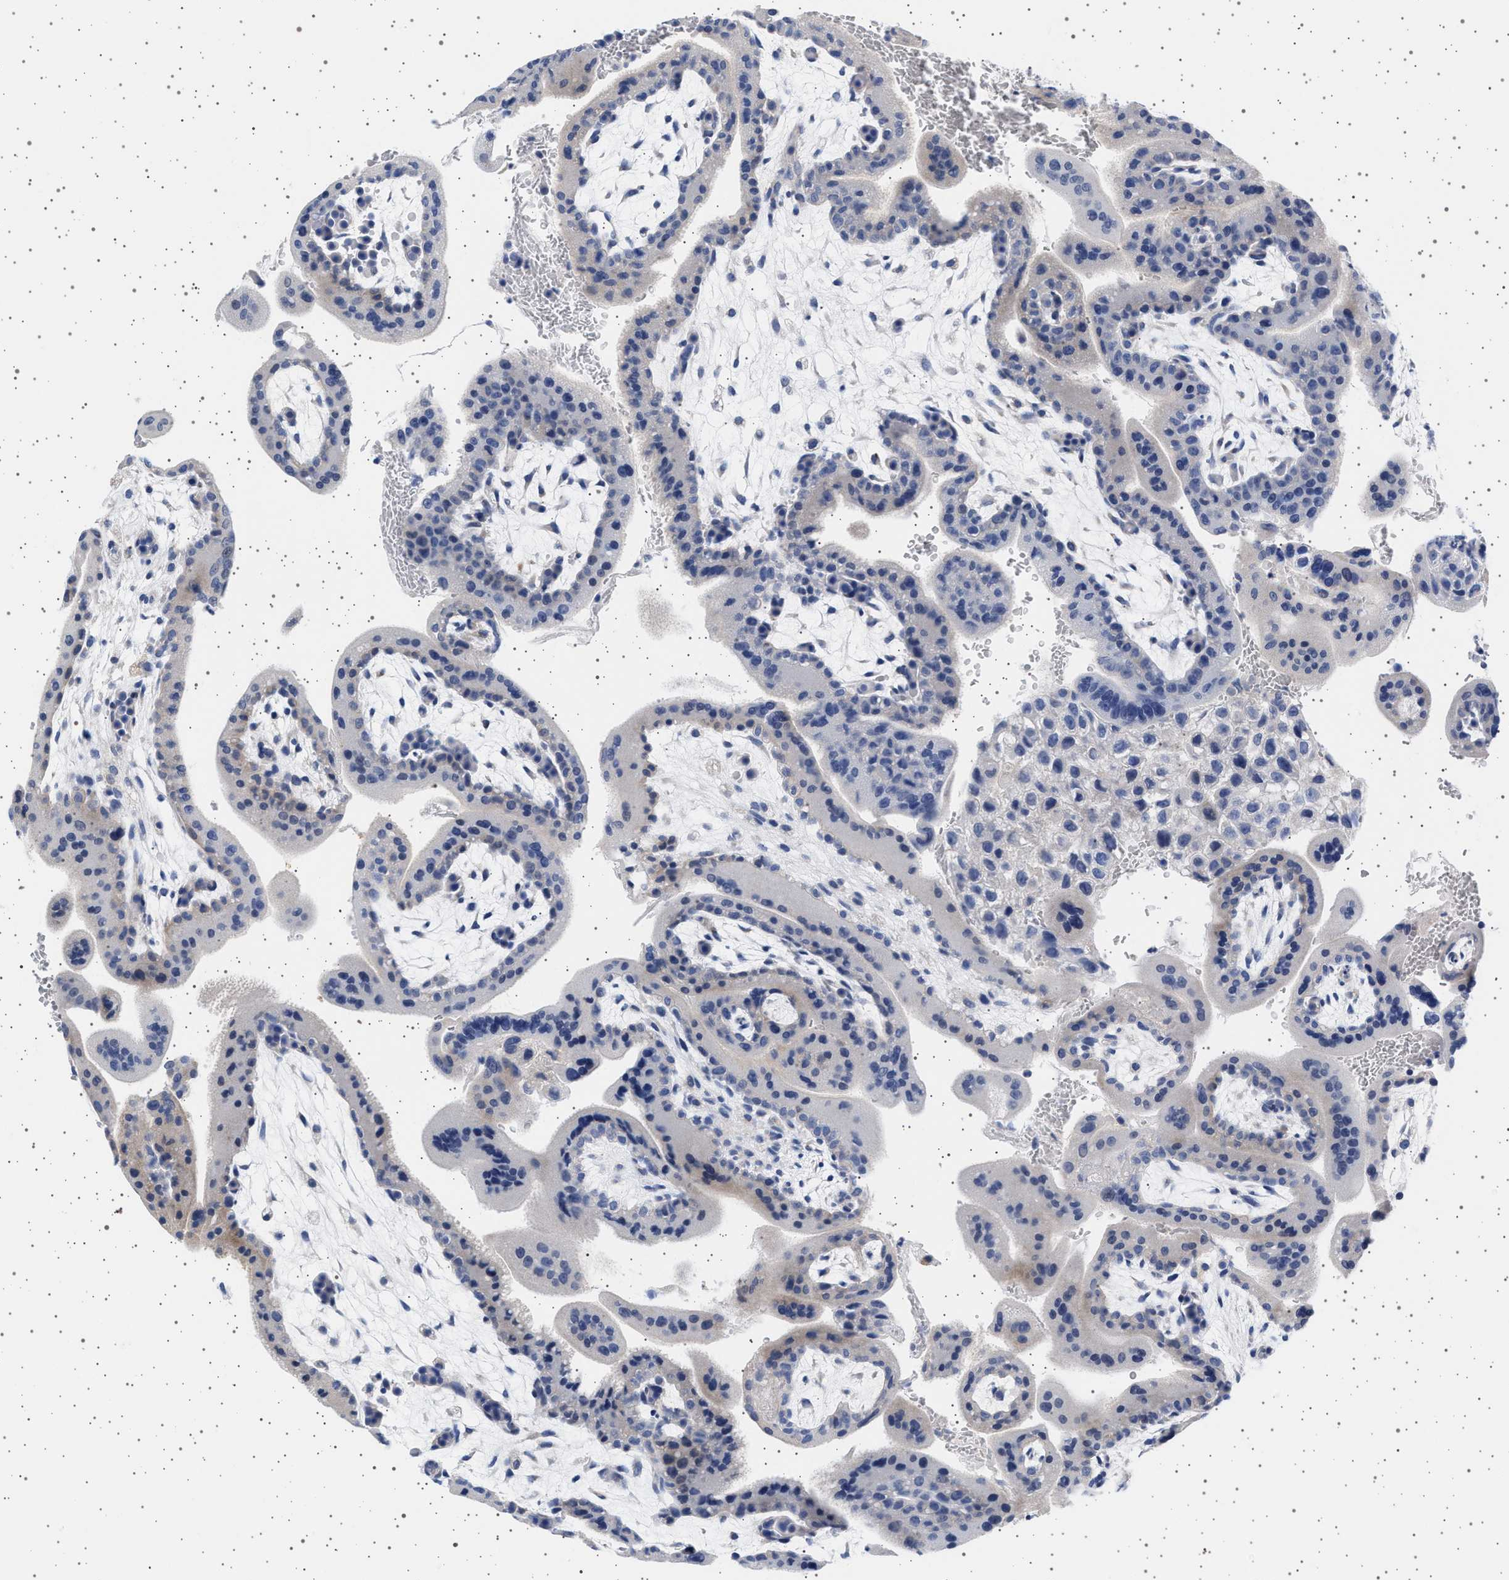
{"staining": {"intensity": "negative", "quantity": "none", "location": "none"}, "tissue": "placenta", "cell_type": "Decidual cells", "image_type": "normal", "snomed": [{"axis": "morphology", "description": "Normal tissue, NOS"}, {"axis": "topography", "description": "Placenta"}], "caption": "Immunohistochemistry (IHC) of benign placenta reveals no expression in decidual cells.", "gene": "TRMT10B", "patient": {"sex": "female", "age": 35}}